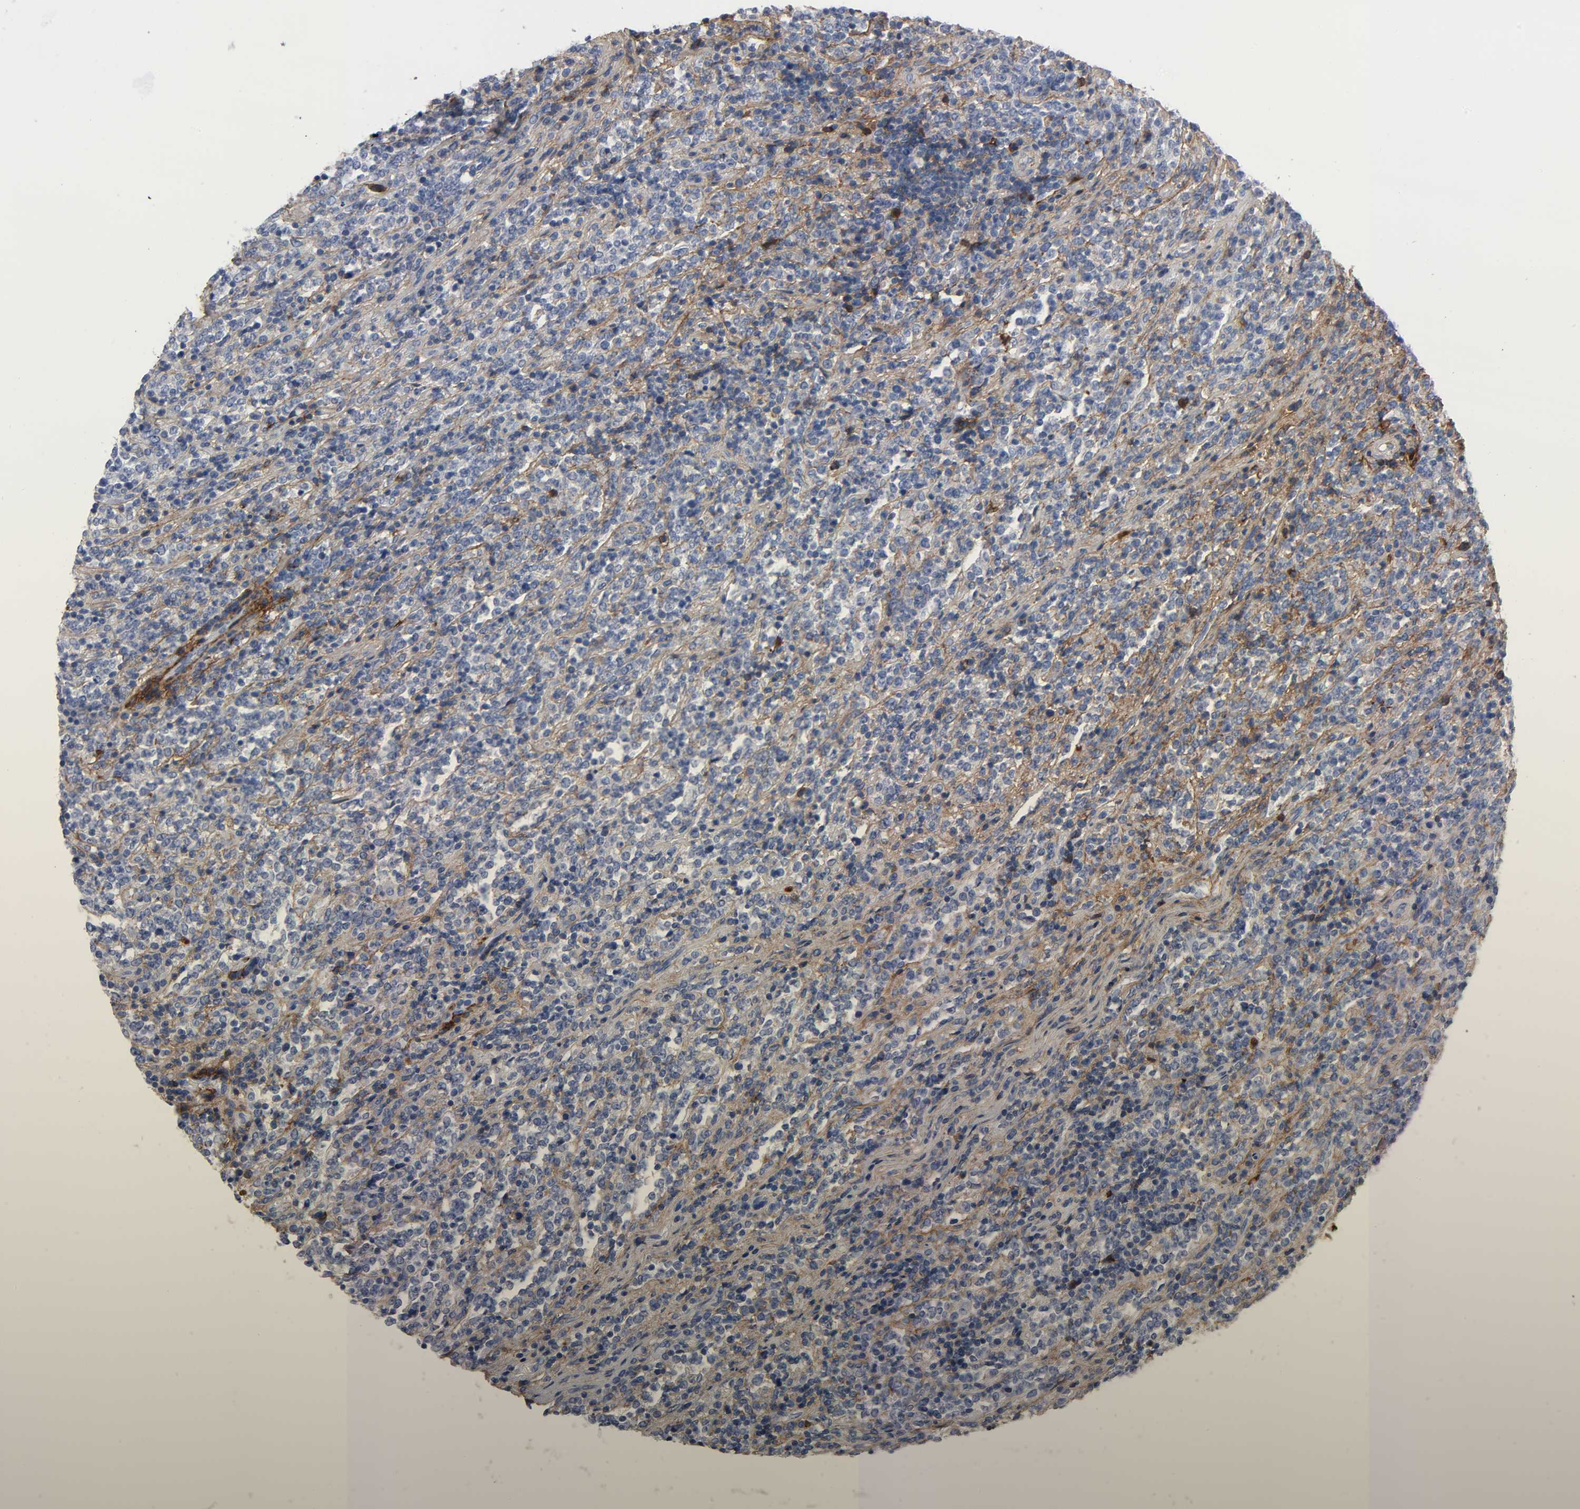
{"staining": {"intensity": "strong", "quantity": "25%-75%", "location": "nuclear"}, "tissue": "lymphoma", "cell_type": "Tumor cells", "image_type": "cancer", "snomed": [{"axis": "morphology", "description": "Malignant lymphoma, non-Hodgkin's type, High grade"}, {"axis": "topography", "description": "Soft tissue"}], "caption": "Protein expression analysis of human high-grade malignant lymphoma, non-Hodgkin's type reveals strong nuclear staining in about 25%-75% of tumor cells.", "gene": "FBLN1", "patient": {"sex": "male", "age": 18}}